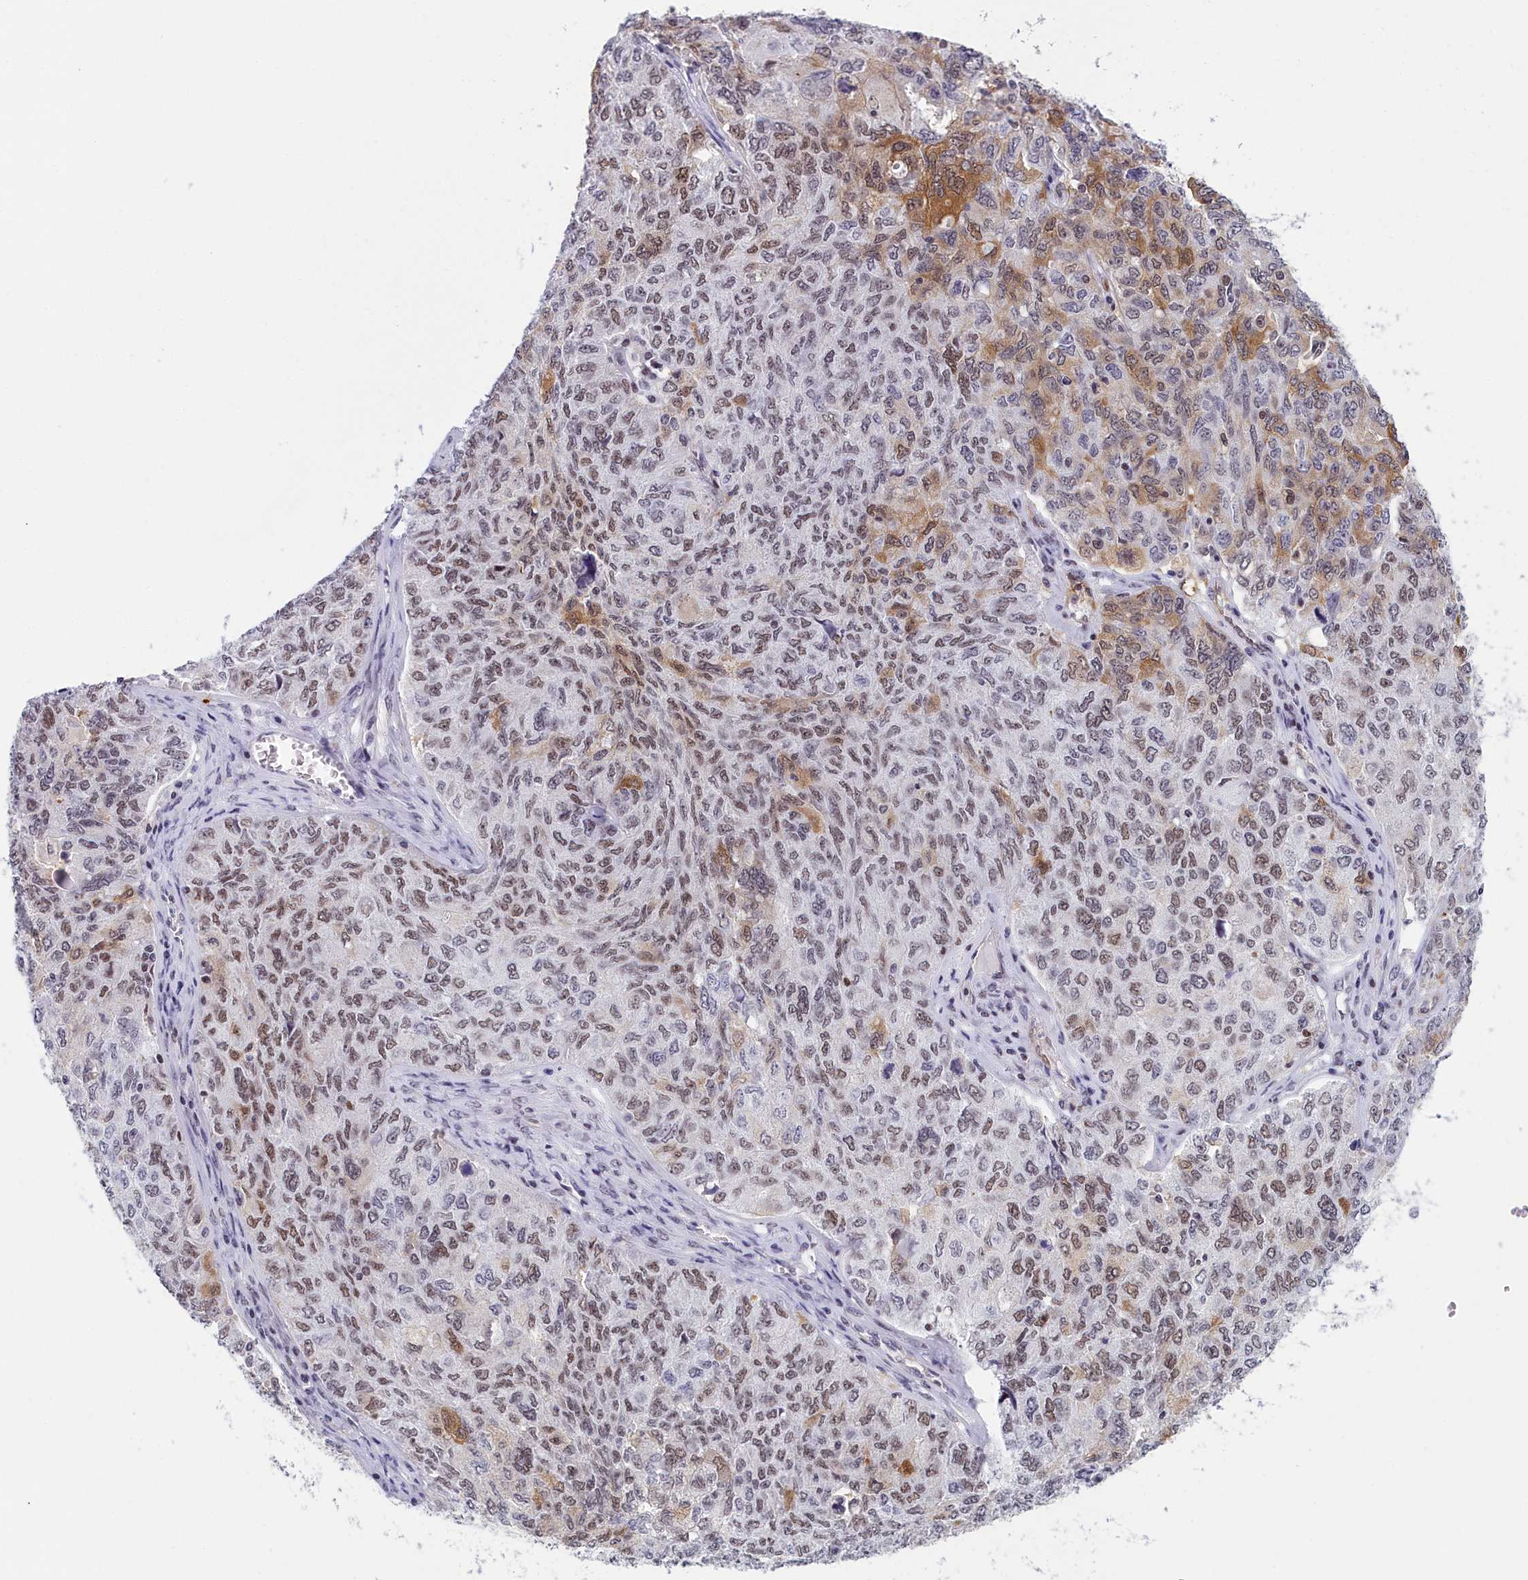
{"staining": {"intensity": "moderate", "quantity": ">75%", "location": "cytoplasmic/membranous,nuclear"}, "tissue": "ovarian cancer", "cell_type": "Tumor cells", "image_type": "cancer", "snomed": [{"axis": "morphology", "description": "Carcinoma, endometroid"}, {"axis": "topography", "description": "Ovary"}], "caption": "Ovarian cancer stained for a protein (brown) shows moderate cytoplasmic/membranous and nuclear positive expression in approximately >75% of tumor cells.", "gene": "CCDC97", "patient": {"sex": "female", "age": 62}}